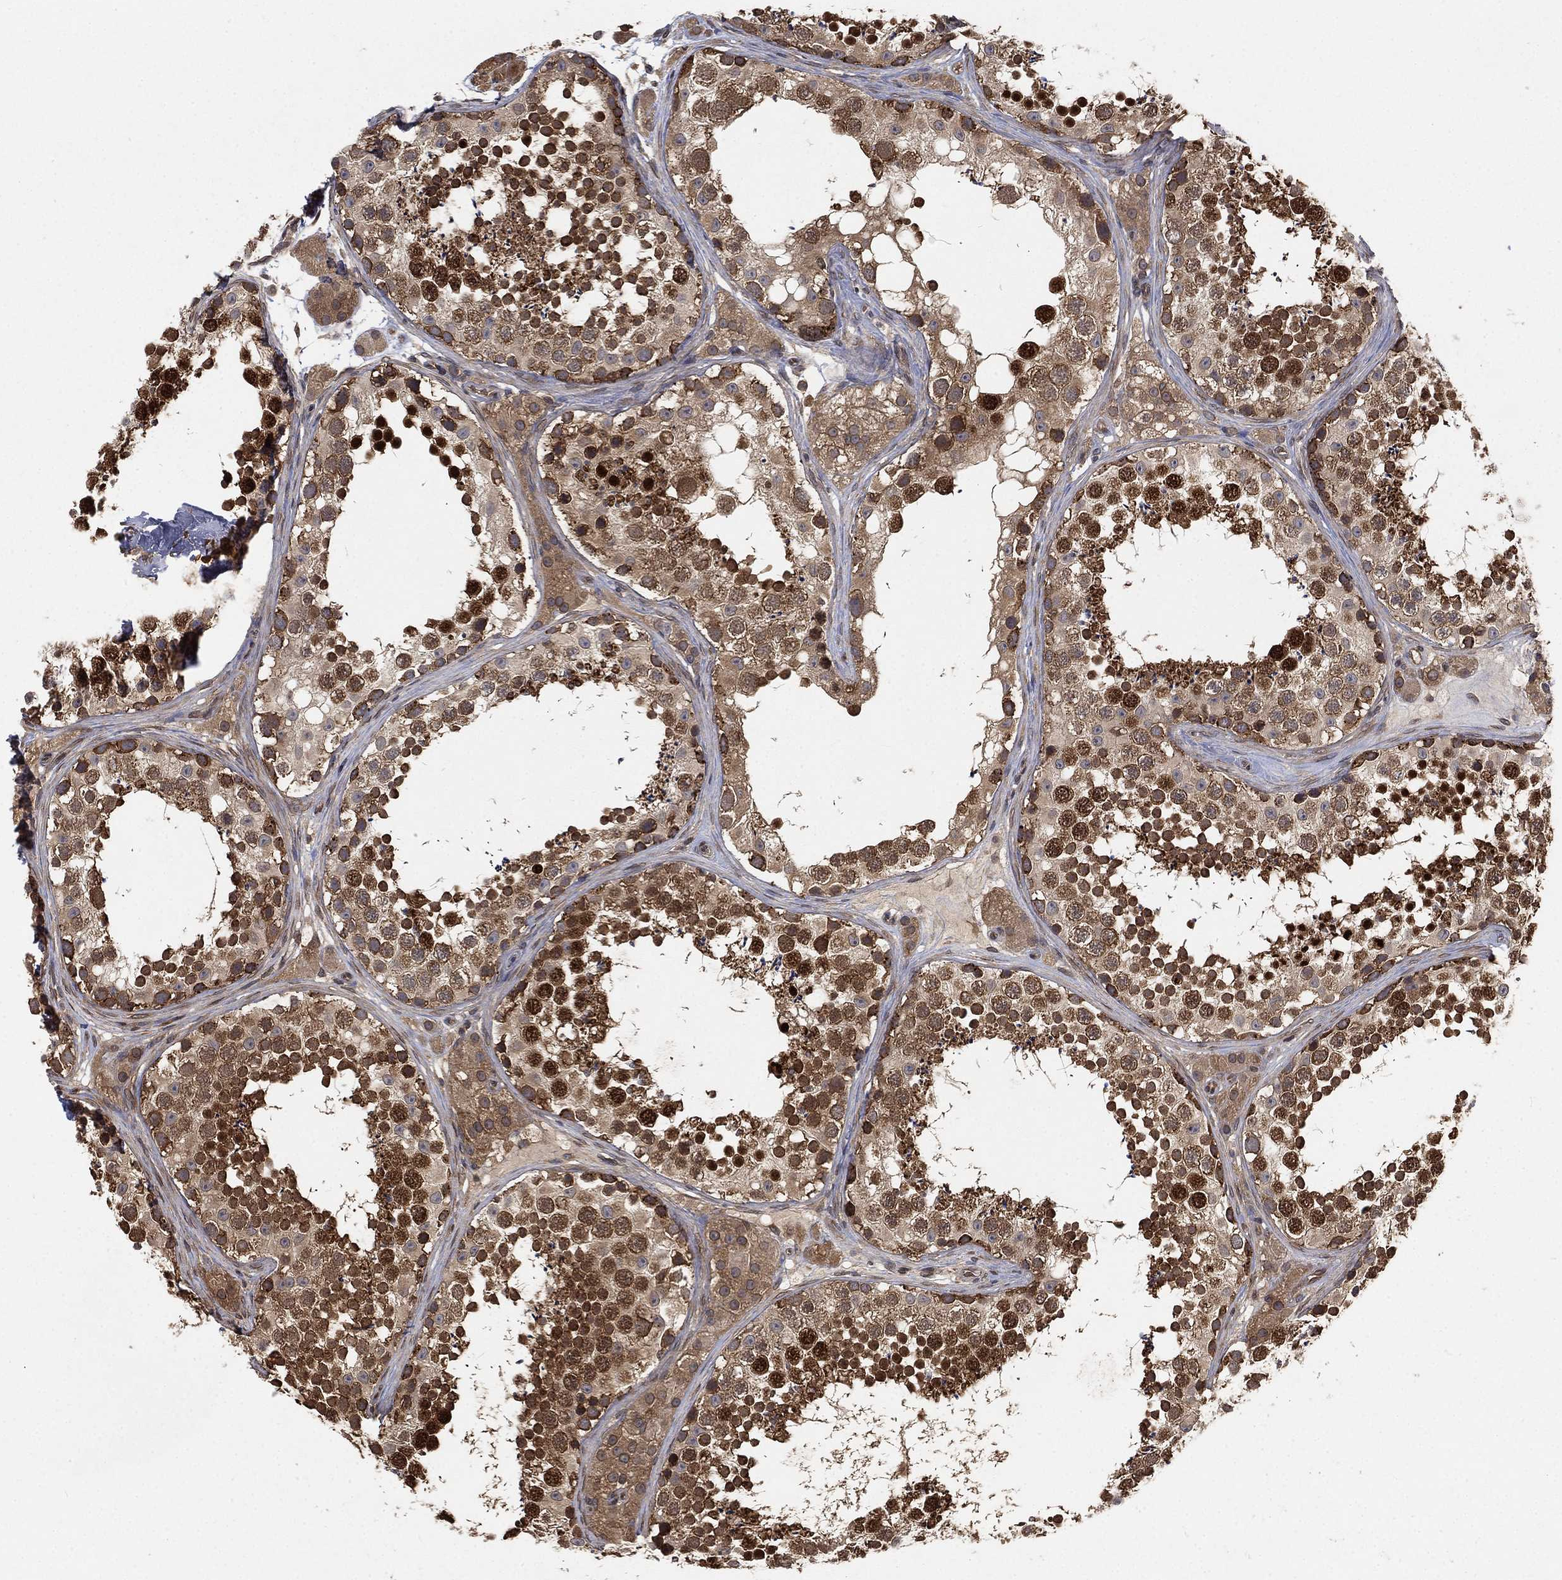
{"staining": {"intensity": "strong", "quantity": "25%-75%", "location": "nuclear"}, "tissue": "testis", "cell_type": "Cells in seminiferous ducts", "image_type": "normal", "snomed": [{"axis": "morphology", "description": "Normal tissue, NOS"}, {"axis": "topography", "description": "Testis"}], "caption": "Immunohistochemical staining of benign human testis displays strong nuclear protein positivity in approximately 25%-75% of cells in seminiferous ducts. Nuclei are stained in blue.", "gene": "UBA5", "patient": {"sex": "male", "age": 41}}